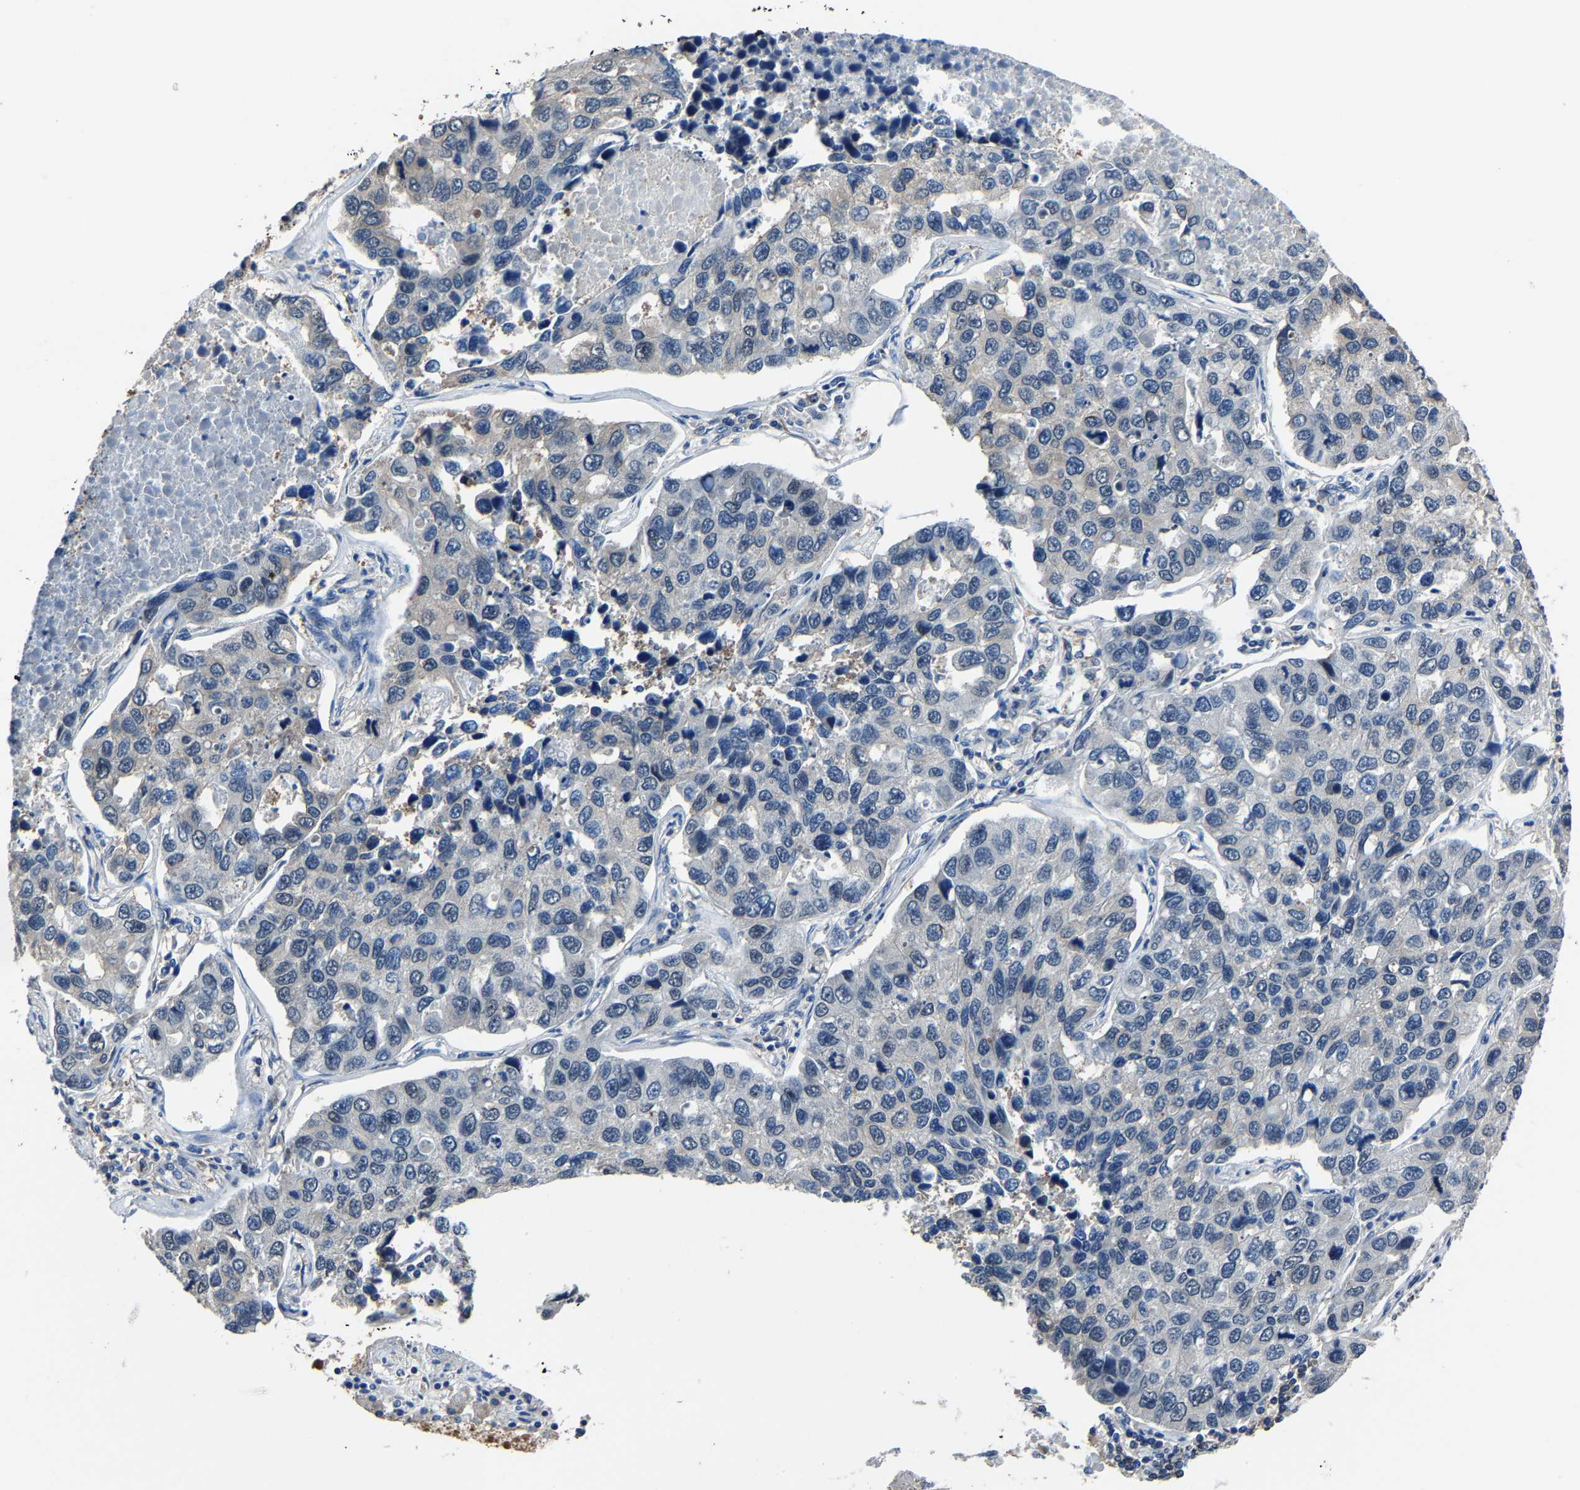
{"staining": {"intensity": "negative", "quantity": "none", "location": "none"}, "tissue": "lung cancer", "cell_type": "Tumor cells", "image_type": "cancer", "snomed": [{"axis": "morphology", "description": "Adenocarcinoma, NOS"}, {"axis": "topography", "description": "Lung"}], "caption": "Tumor cells show no significant protein positivity in lung cancer. Brightfield microscopy of IHC stained with DAB (brown) and hematoxylin (blue), captured at high magnification.", "gene": "STRBP", "patient": {"sex": "male", "age": 64}}